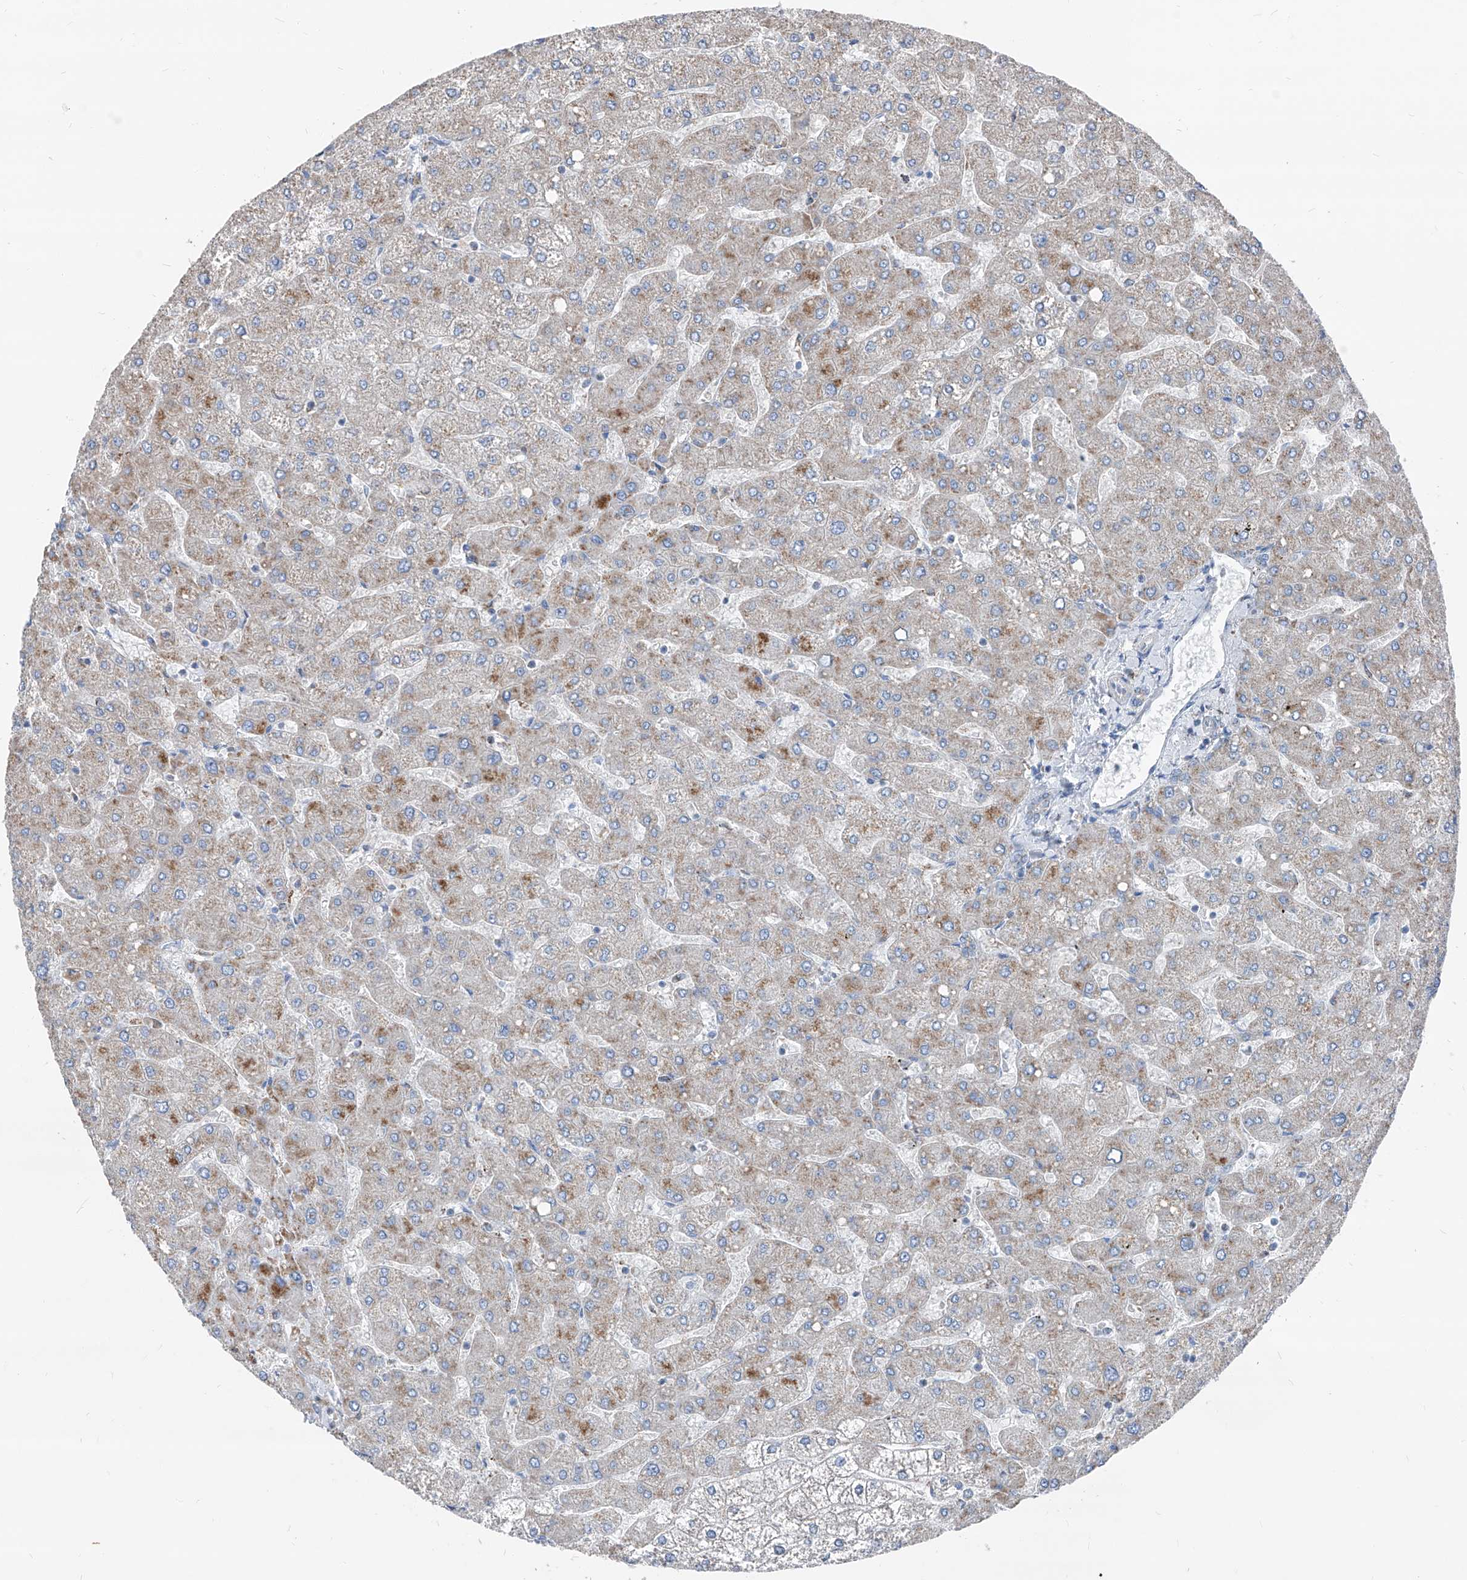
{"staining": {"intensity": "negative", "quantity": "none", "location": "none"}, "tissue": "liver", "cell_type": "Cholangiocytes", "image_type": "normal", "snomed": [{"axis": "morphology", "description": "Normal tissue, NOS"}, {"axis": "topography", "description": "Liver"}], "caption": "IHC histopathology image of normal liver stained for a protein (brown), which reveals no positivity in cholangiocytes.", "gene": "AGPS", "patient": {"sex": "male", "age": 55}}